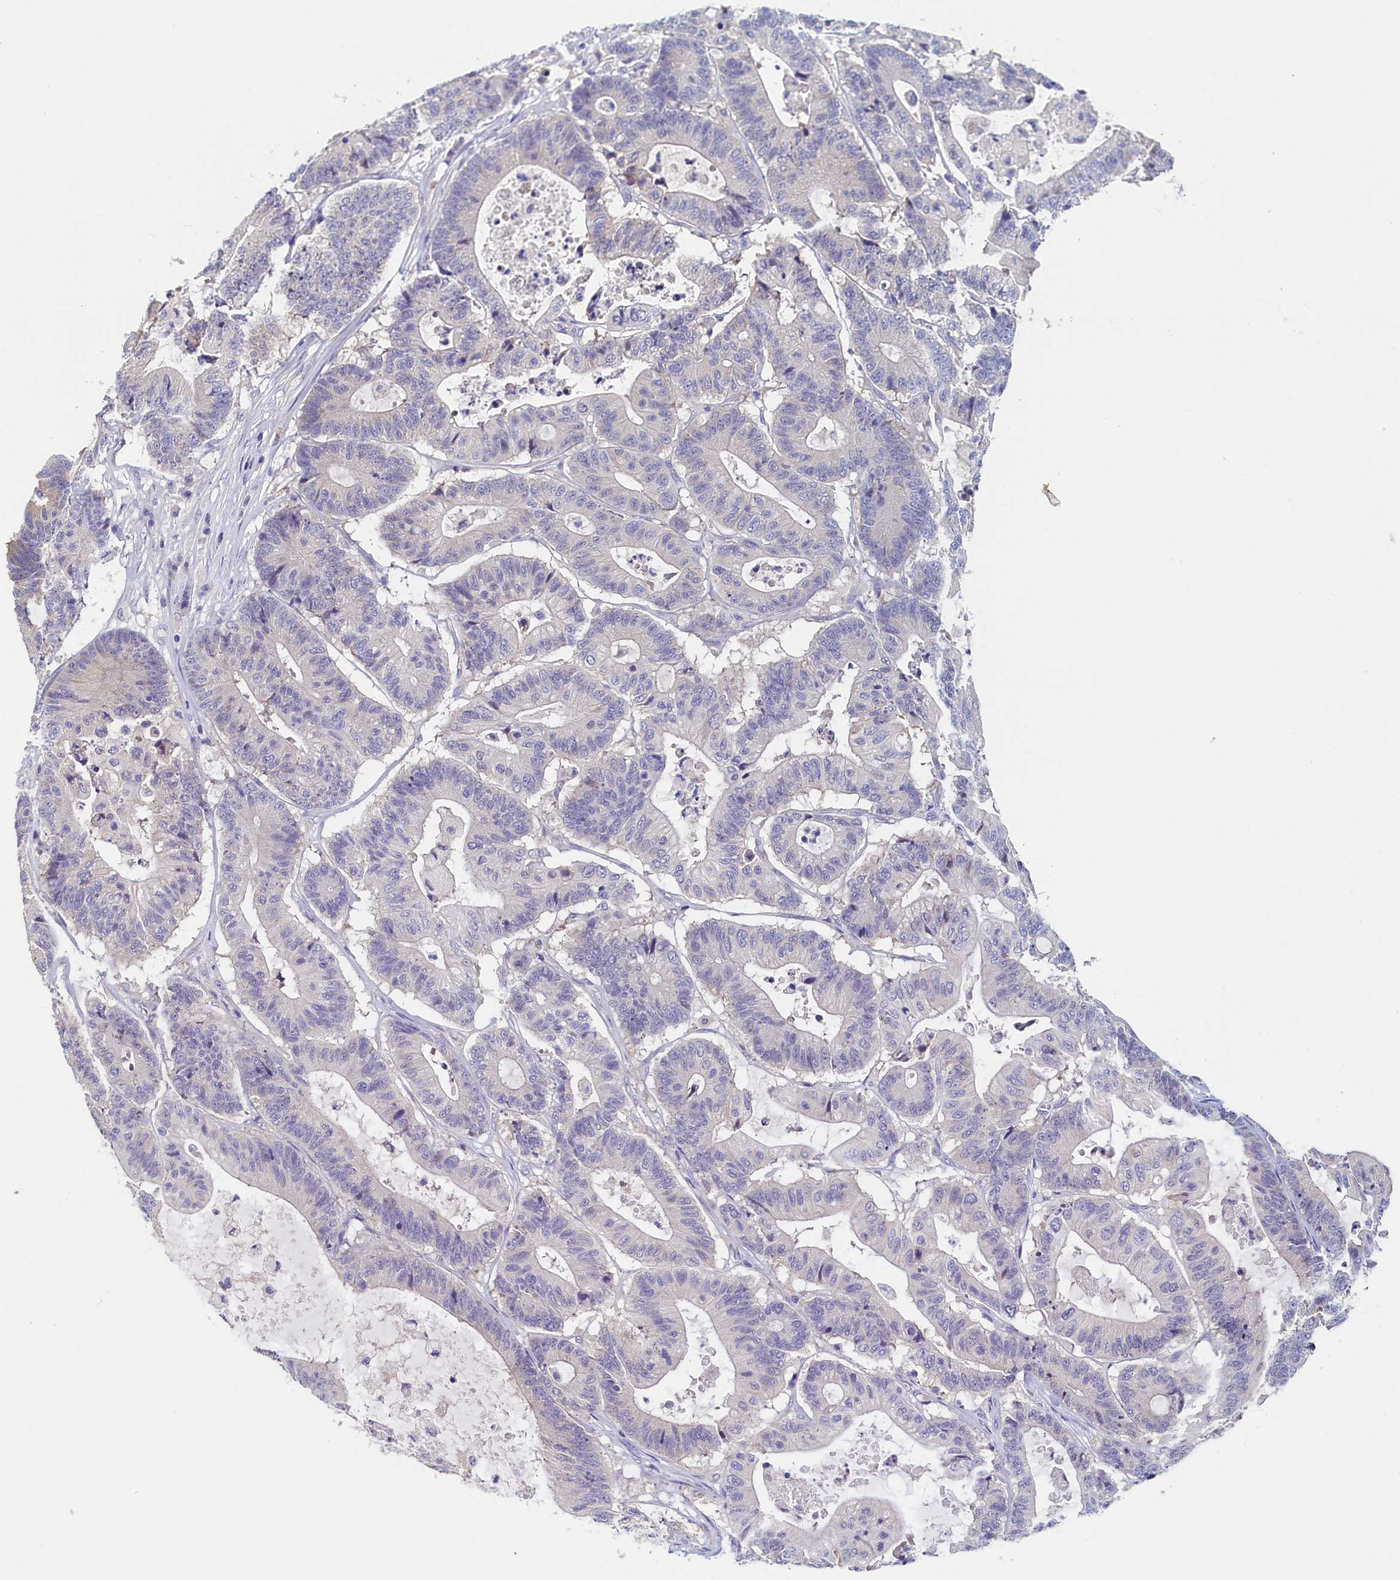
{"staining": {"intensity": "negative", "quantity": "none", "location": "none"}, "tissue": "colorectal cancer", "cell_type": "Tumor cells", "image_type": "cancer", "snomed": [{"axis": "morphology", "description": "Adenocarcinoma, NOS"}, {"axis": "topography", "description": "Colon"}], "caption": "DAB immunohistochemical staining of adenocarcinoma (colorectal) exhibits no significant positivity in tumor cells. Nuclei are stained in blue.", "gene": "DTD1", "patient": {"sex": "female", "age": 84}}